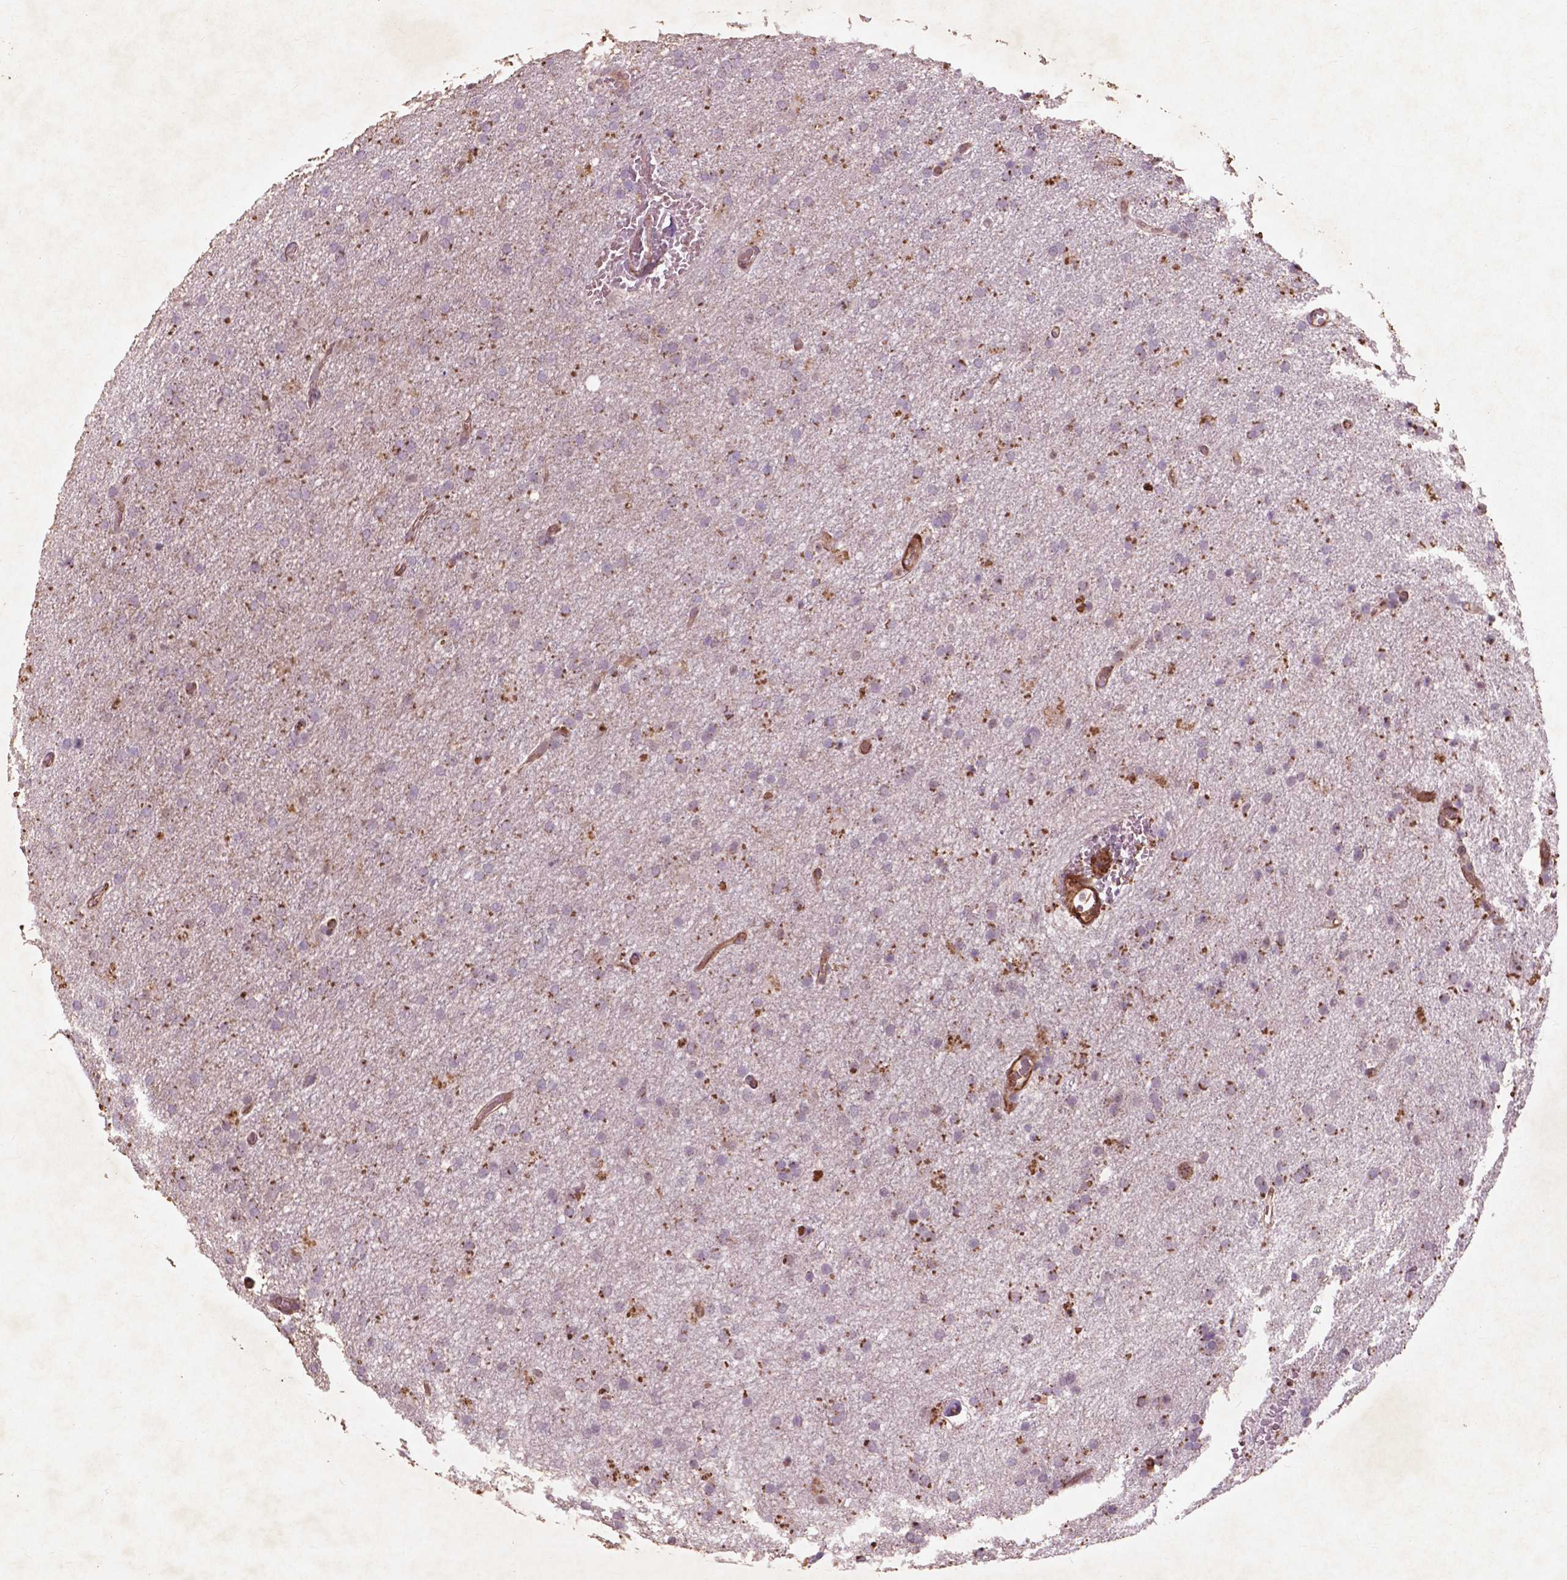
{"staining": {"intensity": "moderate", "quantity": "<25%", "location": "cytoplasmic/membranous"}, "tissue": "glioma", "cell_type": "Tumor cells", "image_type": "cancer", "snomed": [{"axis": "morphology", "description": "Glioma, malignant, High grade"}, {"axis": "topography", "description": "Cerebral cortex"}], "caption": "The immunohistochemical stain shows moderate cytoplasmic/membranous positivity in tumor cells of malignant glioma (high-grade) tissue.", "gene": "RFPL4B", "patient": {"sex": "male", "age": 70}}